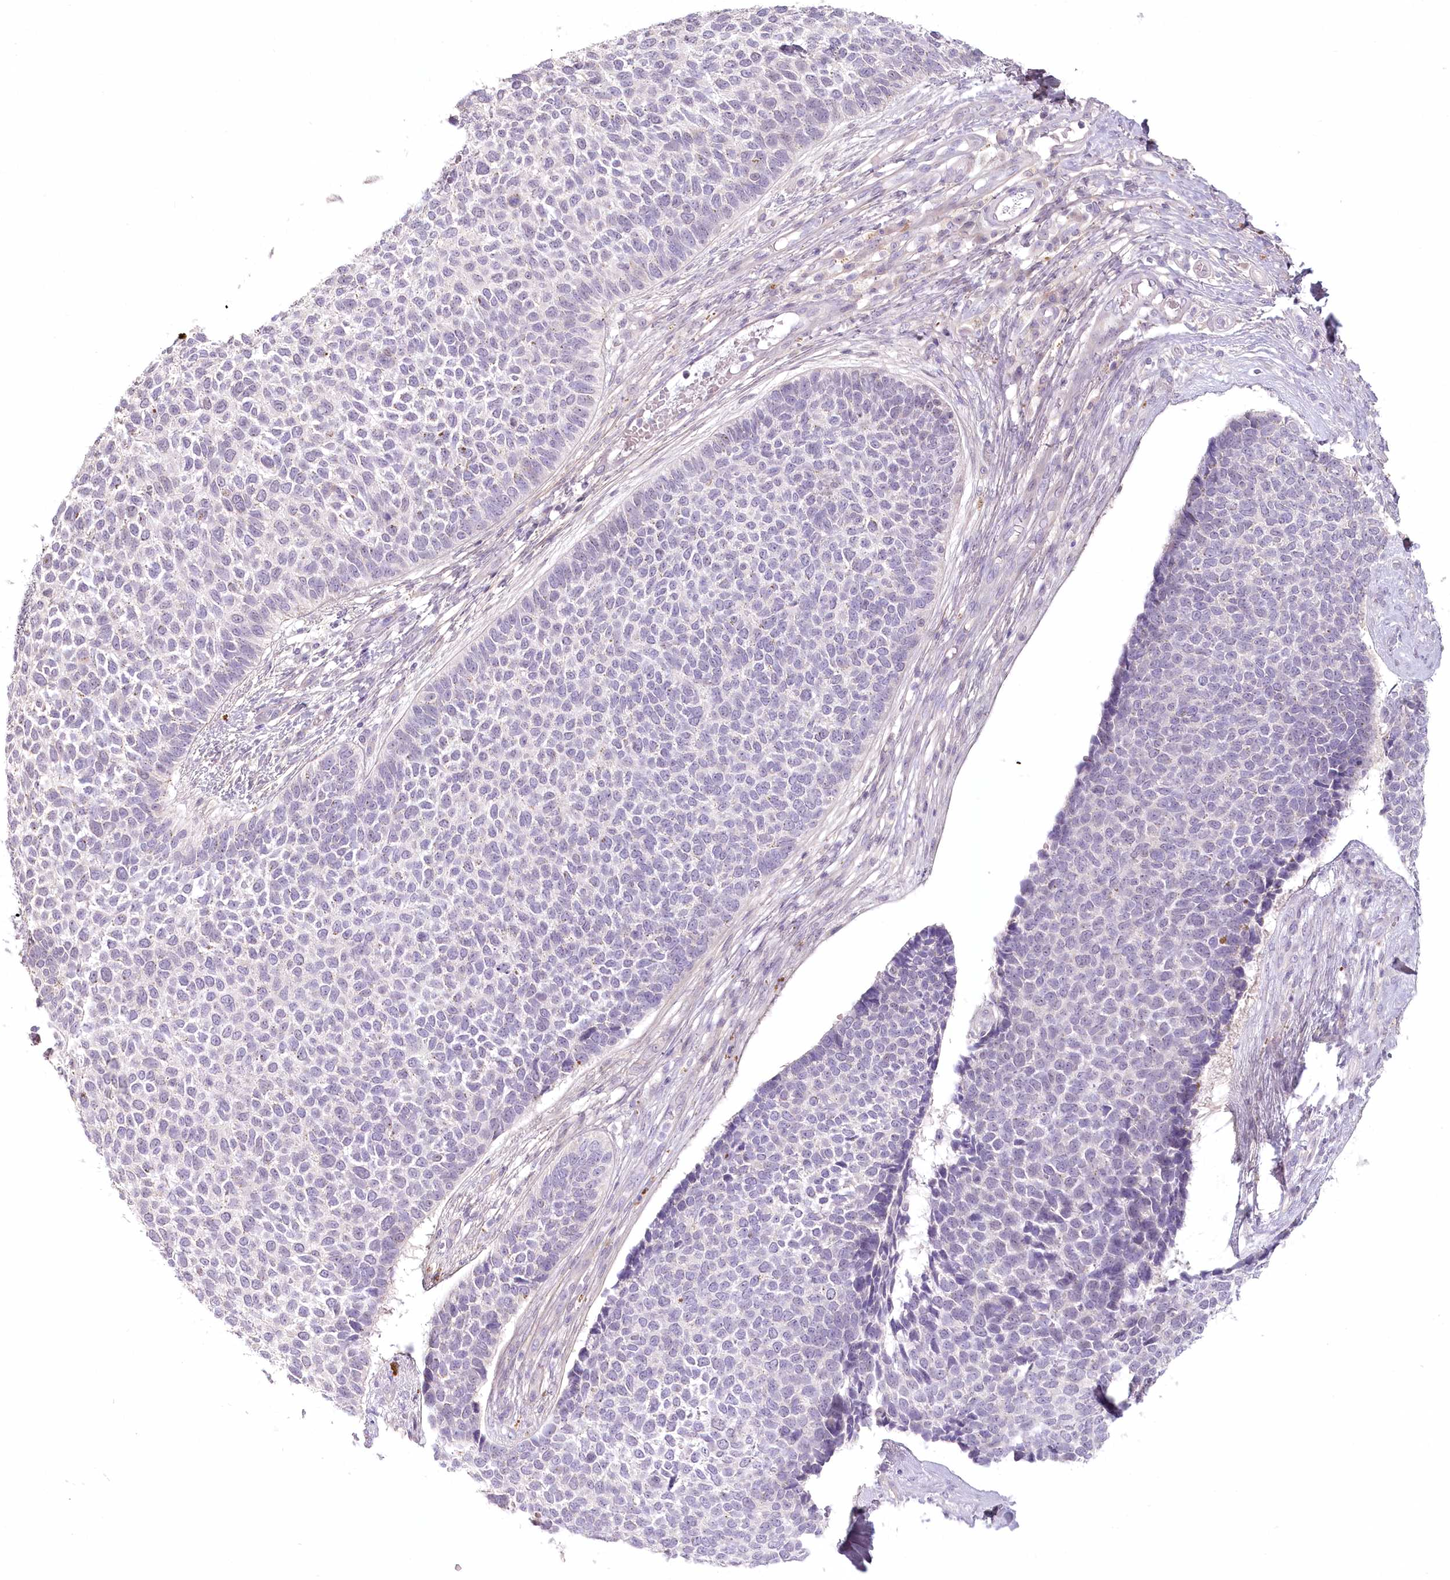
{"staining": {"intensity": "negative", "quantity": "none", "location": "none"}, "tissue": "skin cancer", "cell_type": "Tumor cells", "image_type": "cancer", "snomed": [{"axis": "morphology", "description": "Basal cell carcinoma"}, {"axis": "topography", "description": "Skin"}], "caption": "Immunohistochemistry (IHC) histopathology image of neoplastic tissue: skin cancer (basal cell carcinoma) stained with DAB (3,3'-diaminobenzidine) exhibits no significant protein staining in tumor cells.", "gene": "USP11", "patient": {"sex": "female", "age": 84}}